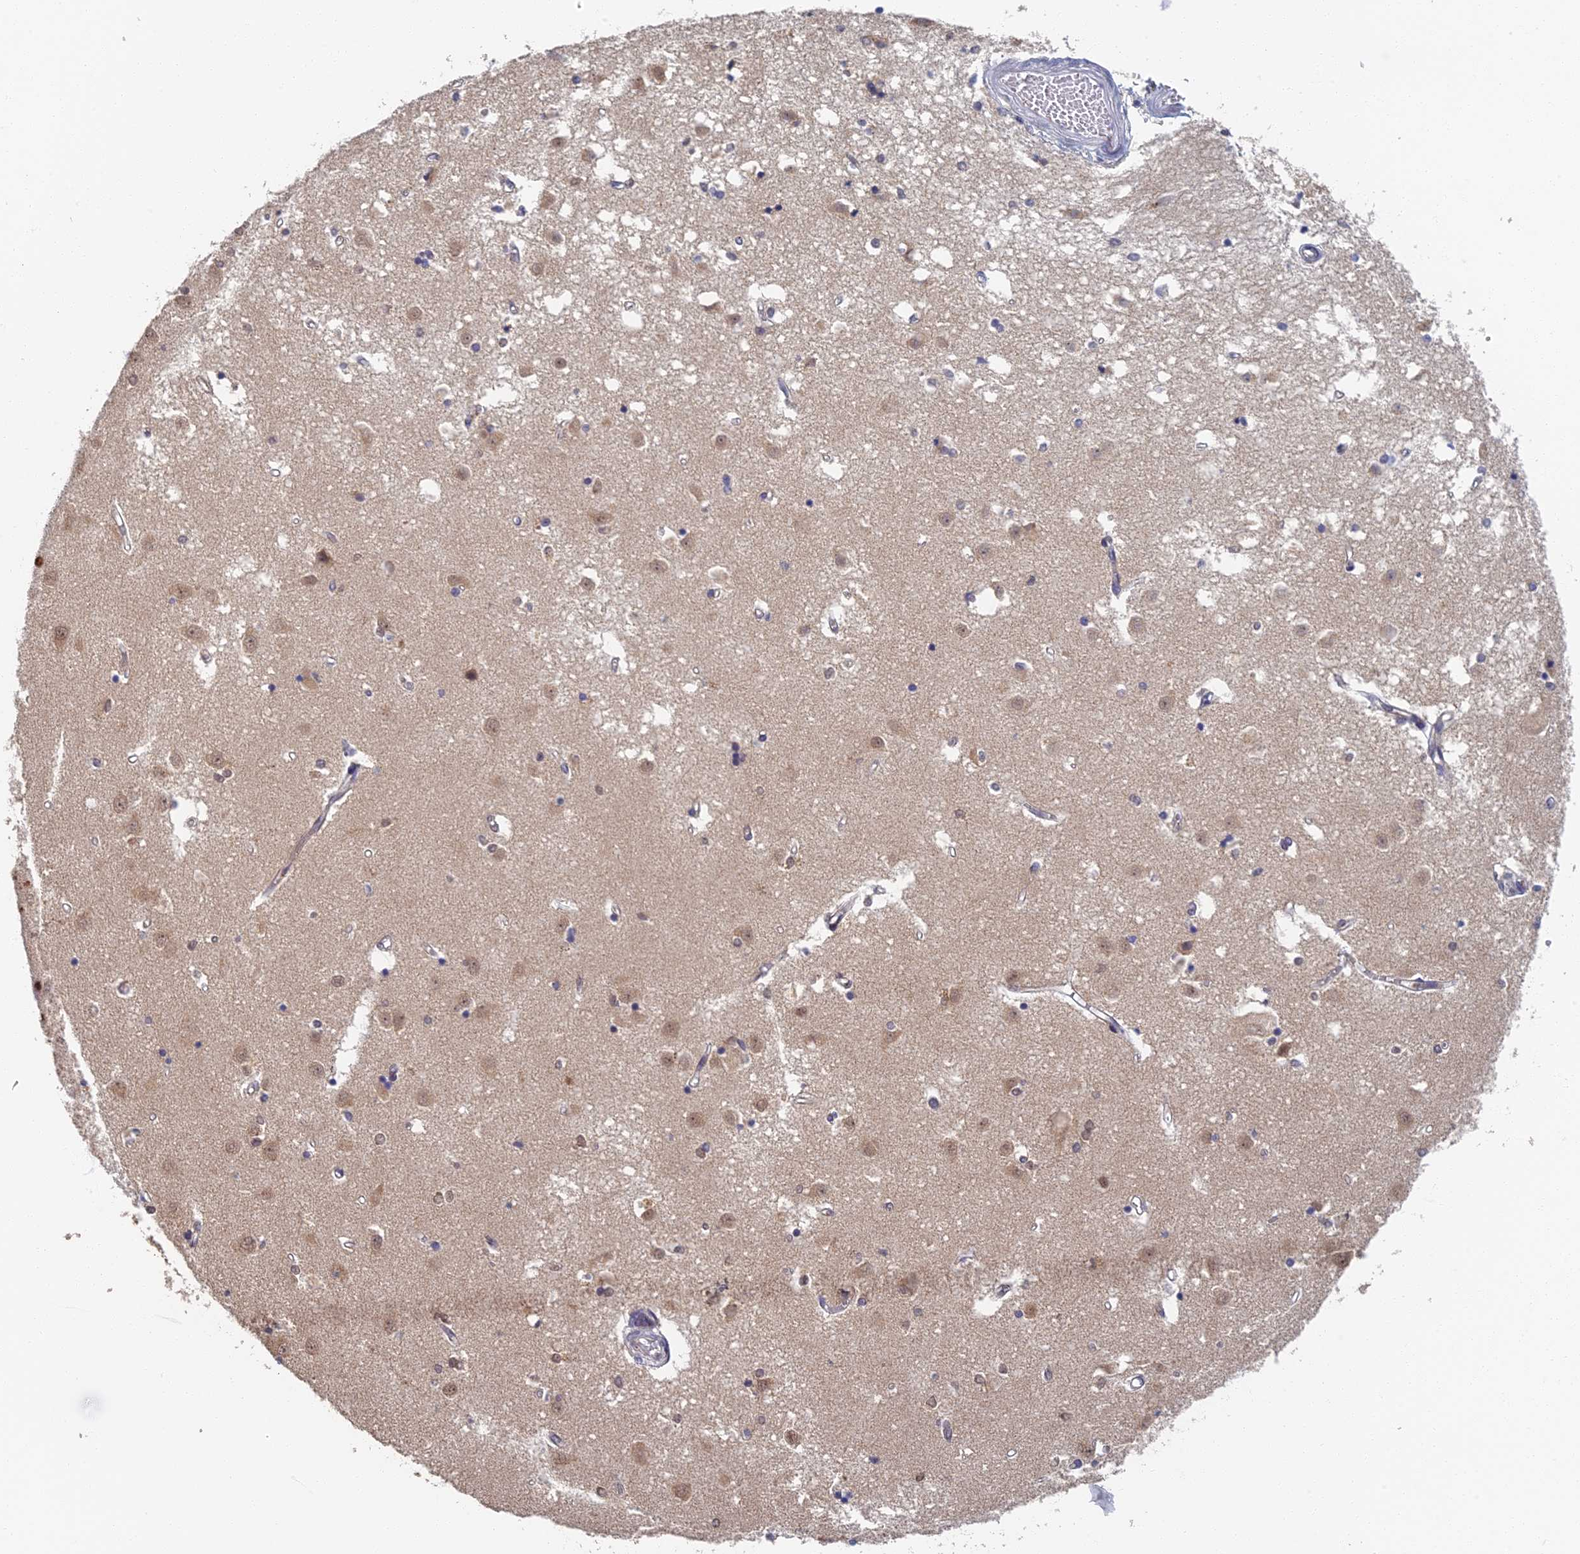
{"staining": {"intensity": "moderate", "quantity": "<25%", "location": "nuclear"}, "tissue": "caudate", "cell_type": "Glial cells", "image_type": "normal", "snomed": [{"axis": "morphology", "description": "Normal tissue, NOS"}, {"axis": "topography", "description": "Lateral ventricle wall"}], "caption": "Caudate stained with immunohistochemistry demonstrates moderate nuclear positivity in about <25% of glial cells.", "gene": "GPATCH1", "patient": {"sex": "male", "age": 45}}